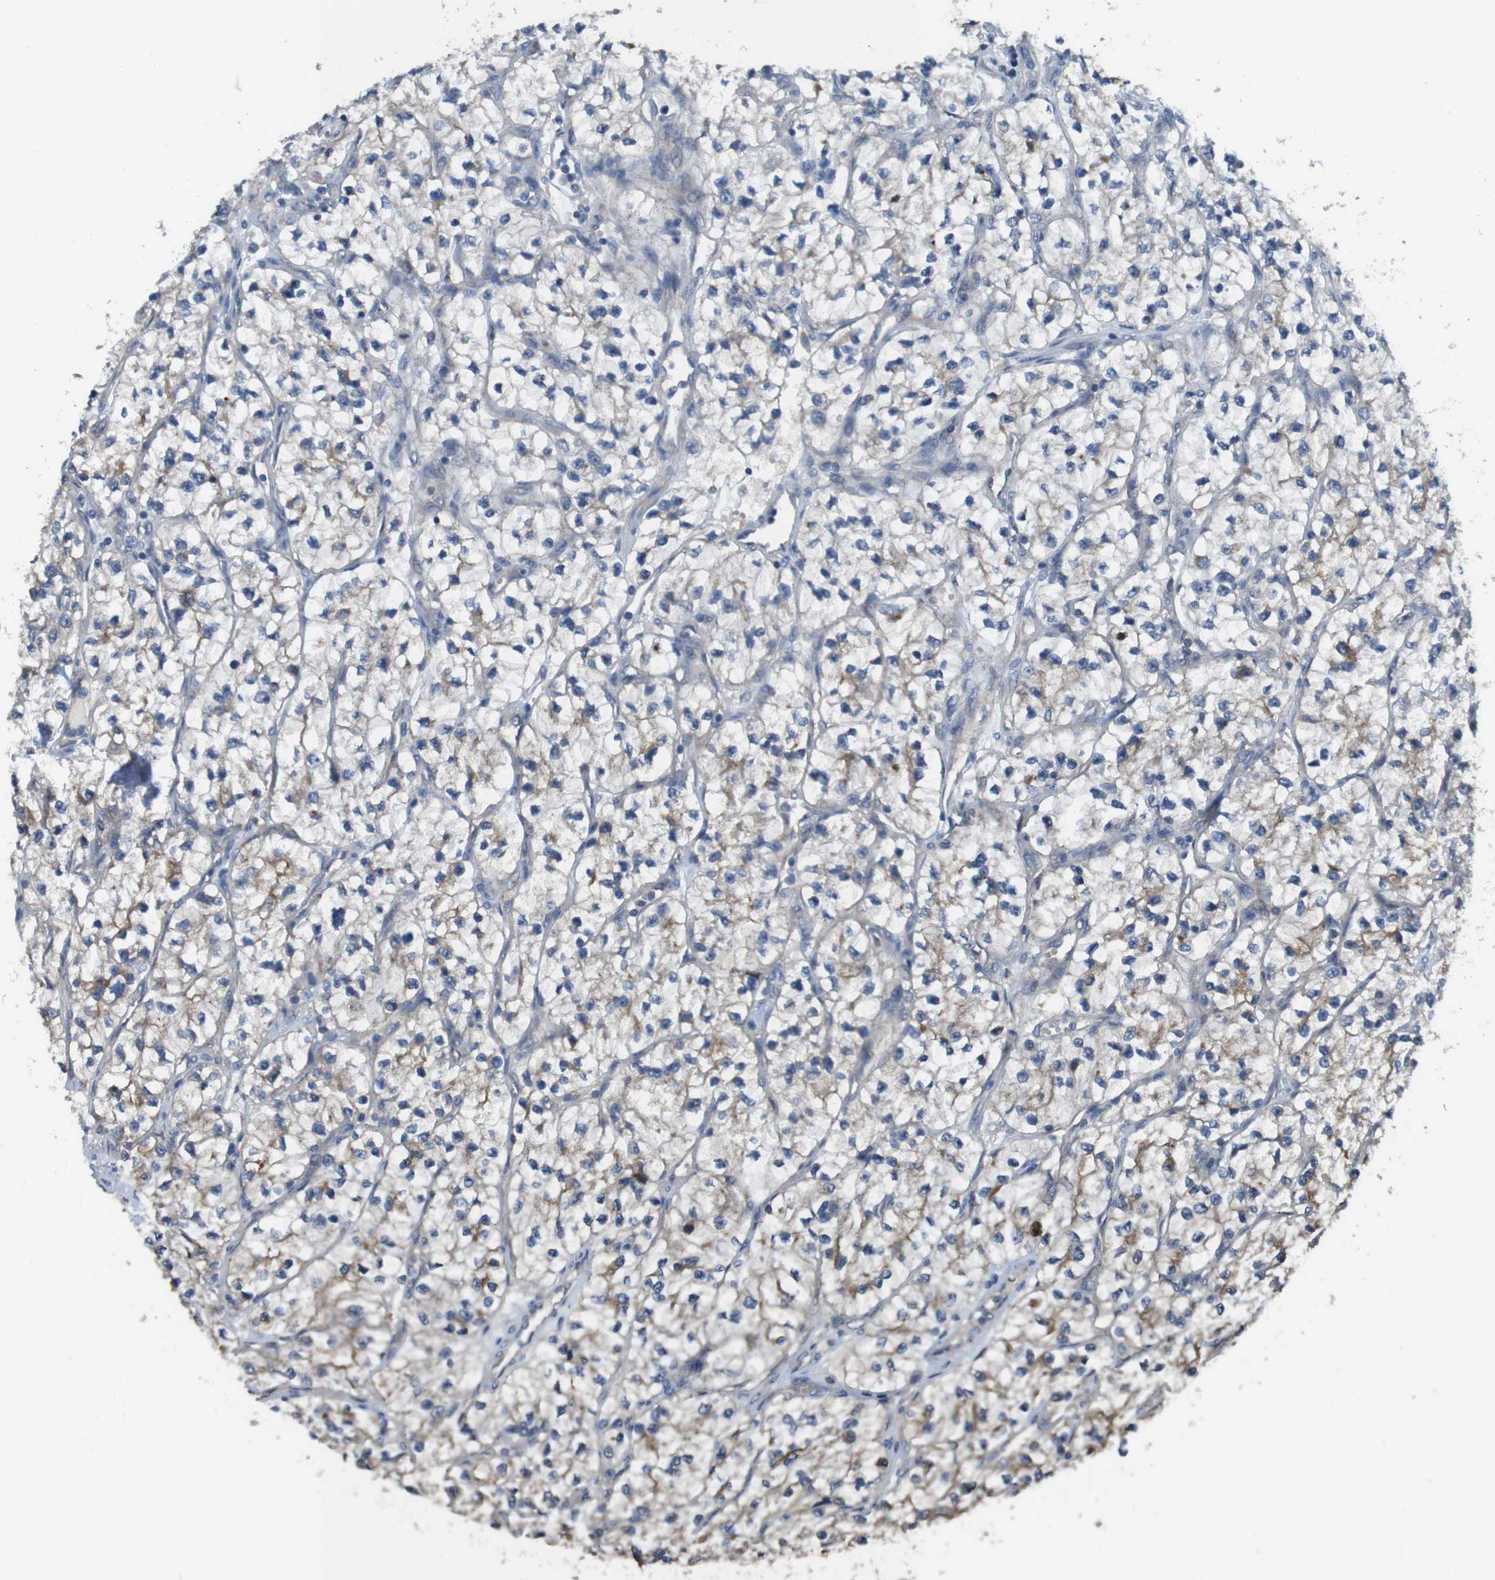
{"staining": {"intensity": "moderate", "quantity": "<25%", "location": "cytoplasmic/membranous"}, "tissue": "renal cancer", "cell_type": "Tumor cells", "image_type": "cancer", "snomed": [{"axis": "morphology", "description": "Adenocarcinoma, NOS"}, {"axis": "topography", "description": "Kidney"}], "caption": "IHC photomicrograph of adenocarcinoma (renal) stained for a protein (brown), which shows low levels of moderate cytoplasmic/membranous expression in approximately <25% of tumor cells.", "gene": "CDC34", "patient": {"sex": "female", "age": 57}}